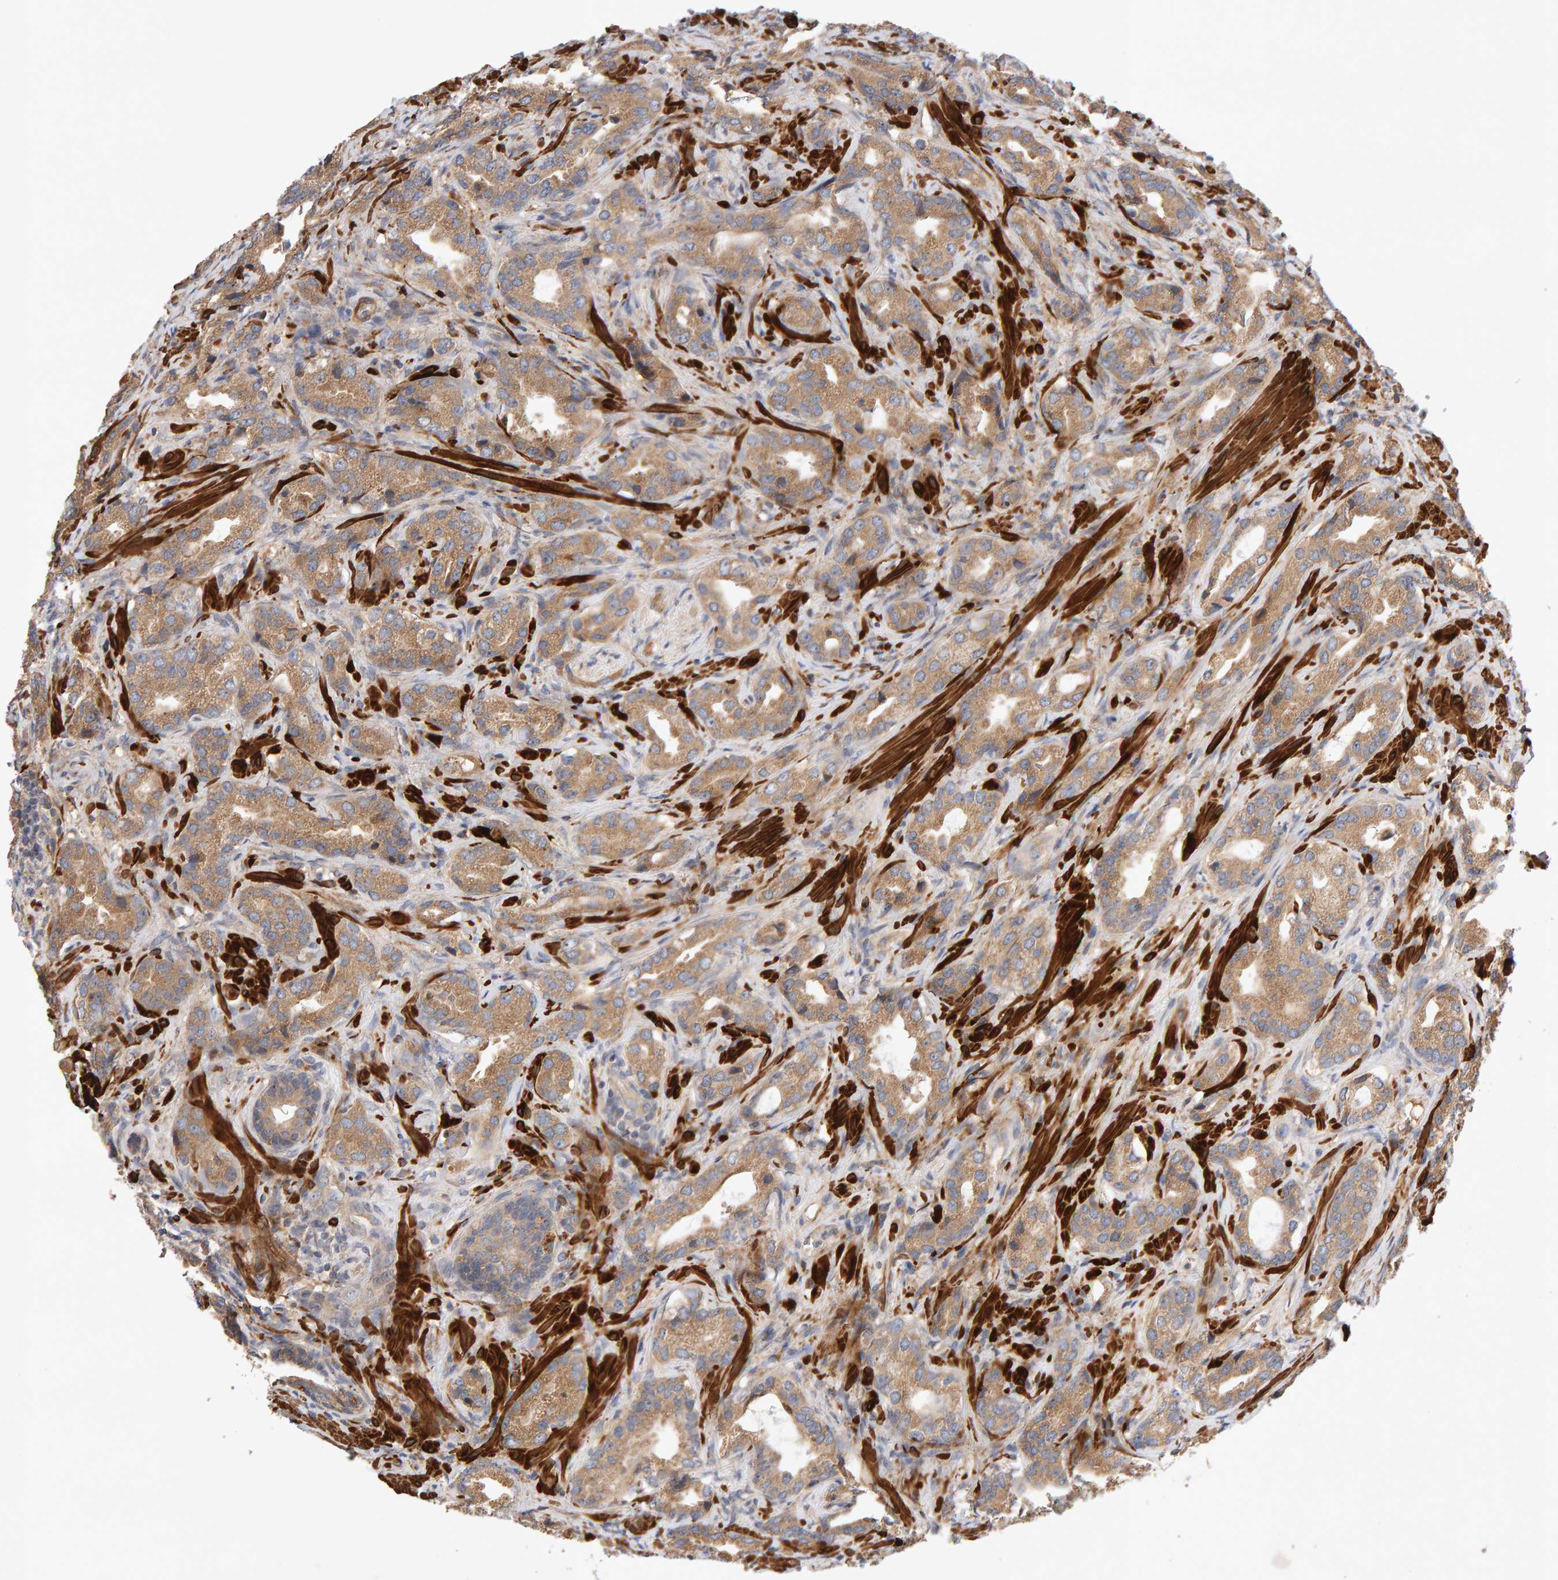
{"staining": {"intensity": "moderate", "quantity": ">75%", "location": "cytoplasmic/membranous"}, "tissue": "prostate cancer", "cell_type": "Tumor cells", "image_type": "cancer", "snomed": [{"axis": "morphology", "description": "Adenocarcinoma, High grade"}, {"axis": "topography", "description": "Prostate"}], "caption": "Protein analysis of prostate adenocarcinoma (high-grade) tissue demonstrates moderate cytoplasmic/membranous positivity in about >75% of tumor cells.", "gene": "RNF19A", "patient": {"sex": "male", "age": 63}}